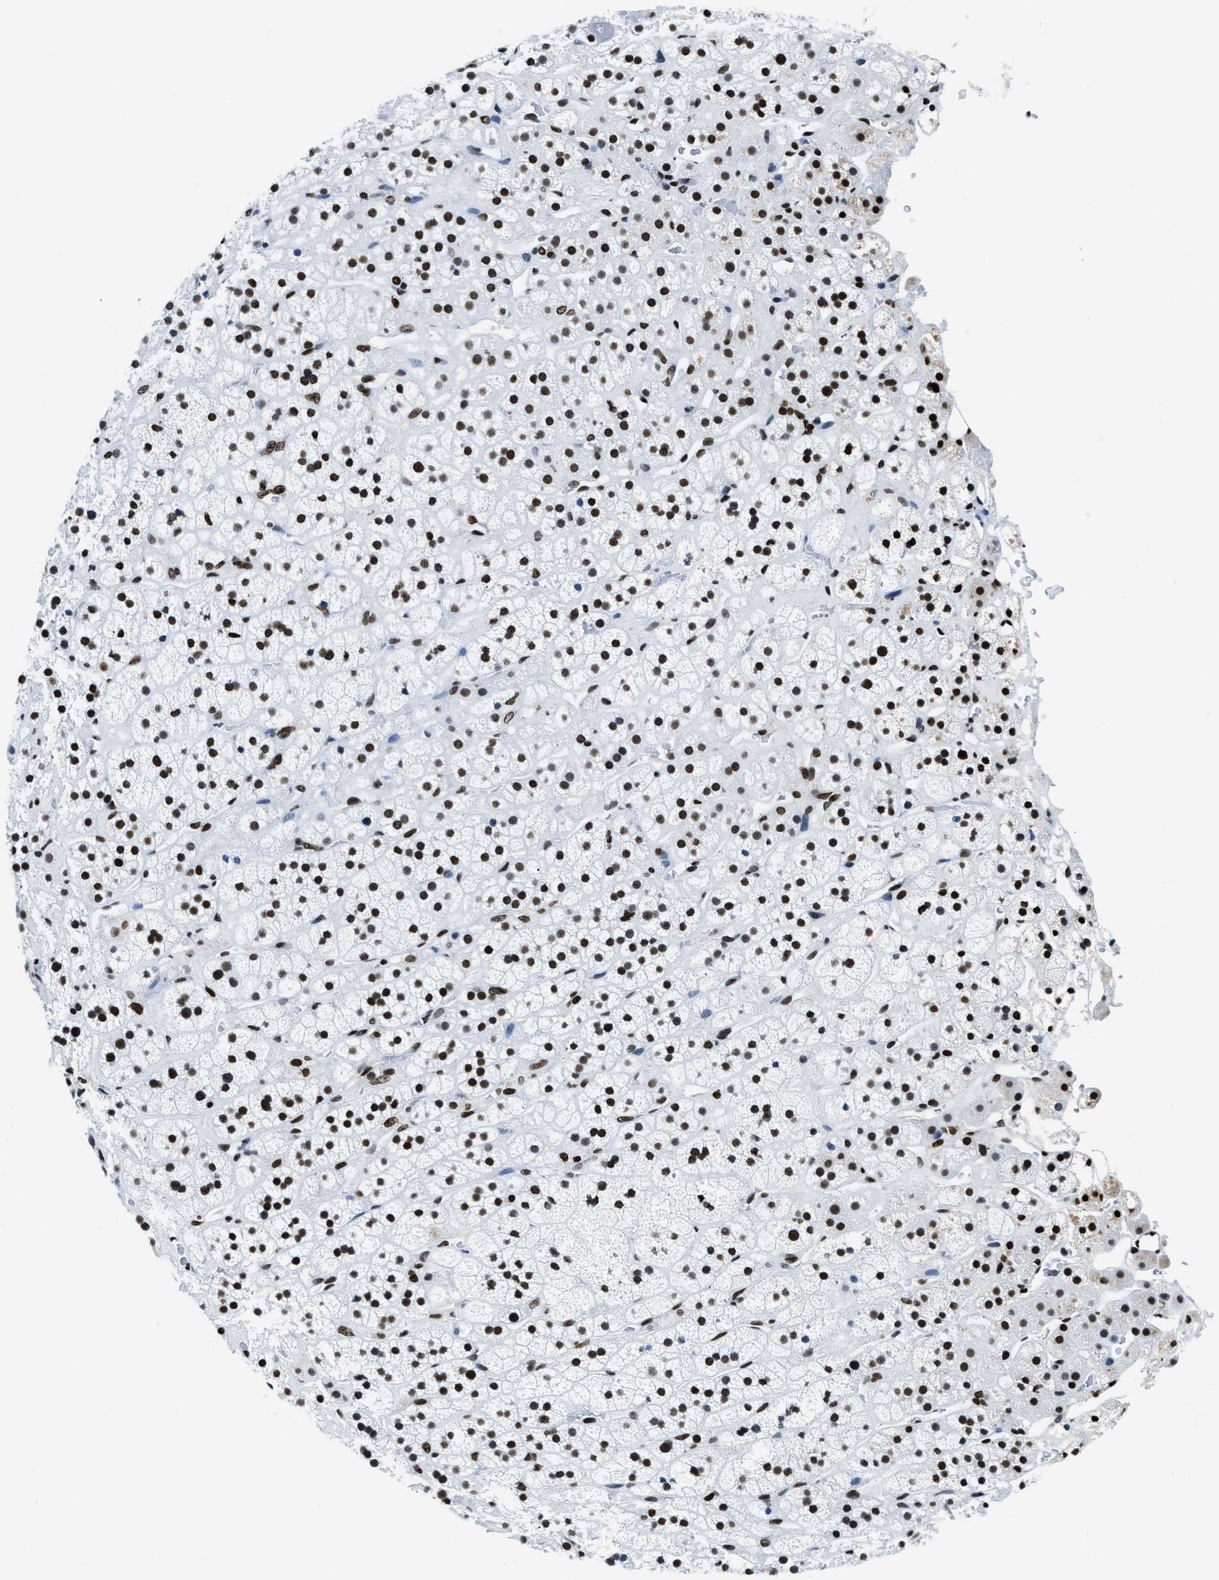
{"staining": {"intensity": "strong", "quantity": ">75%", "location": "nuclear"}, "tissue": "adrenal gland", "cell_type": "Glandular cells", "image_type": "normal", "snomed": [{"axis": "morphology", "description": "Normal tissue, NOS"}, {"axis": "topography", "description": "Adrenal gland"}], "caption": "This micrograph displays immunohistochemistry (IHC) staining of normal adrenal gland, with high strong nuclear expression in about >75% of glandular cells.", "gene": "TOP1", "patient": {"sex": "male", "age": 56}}